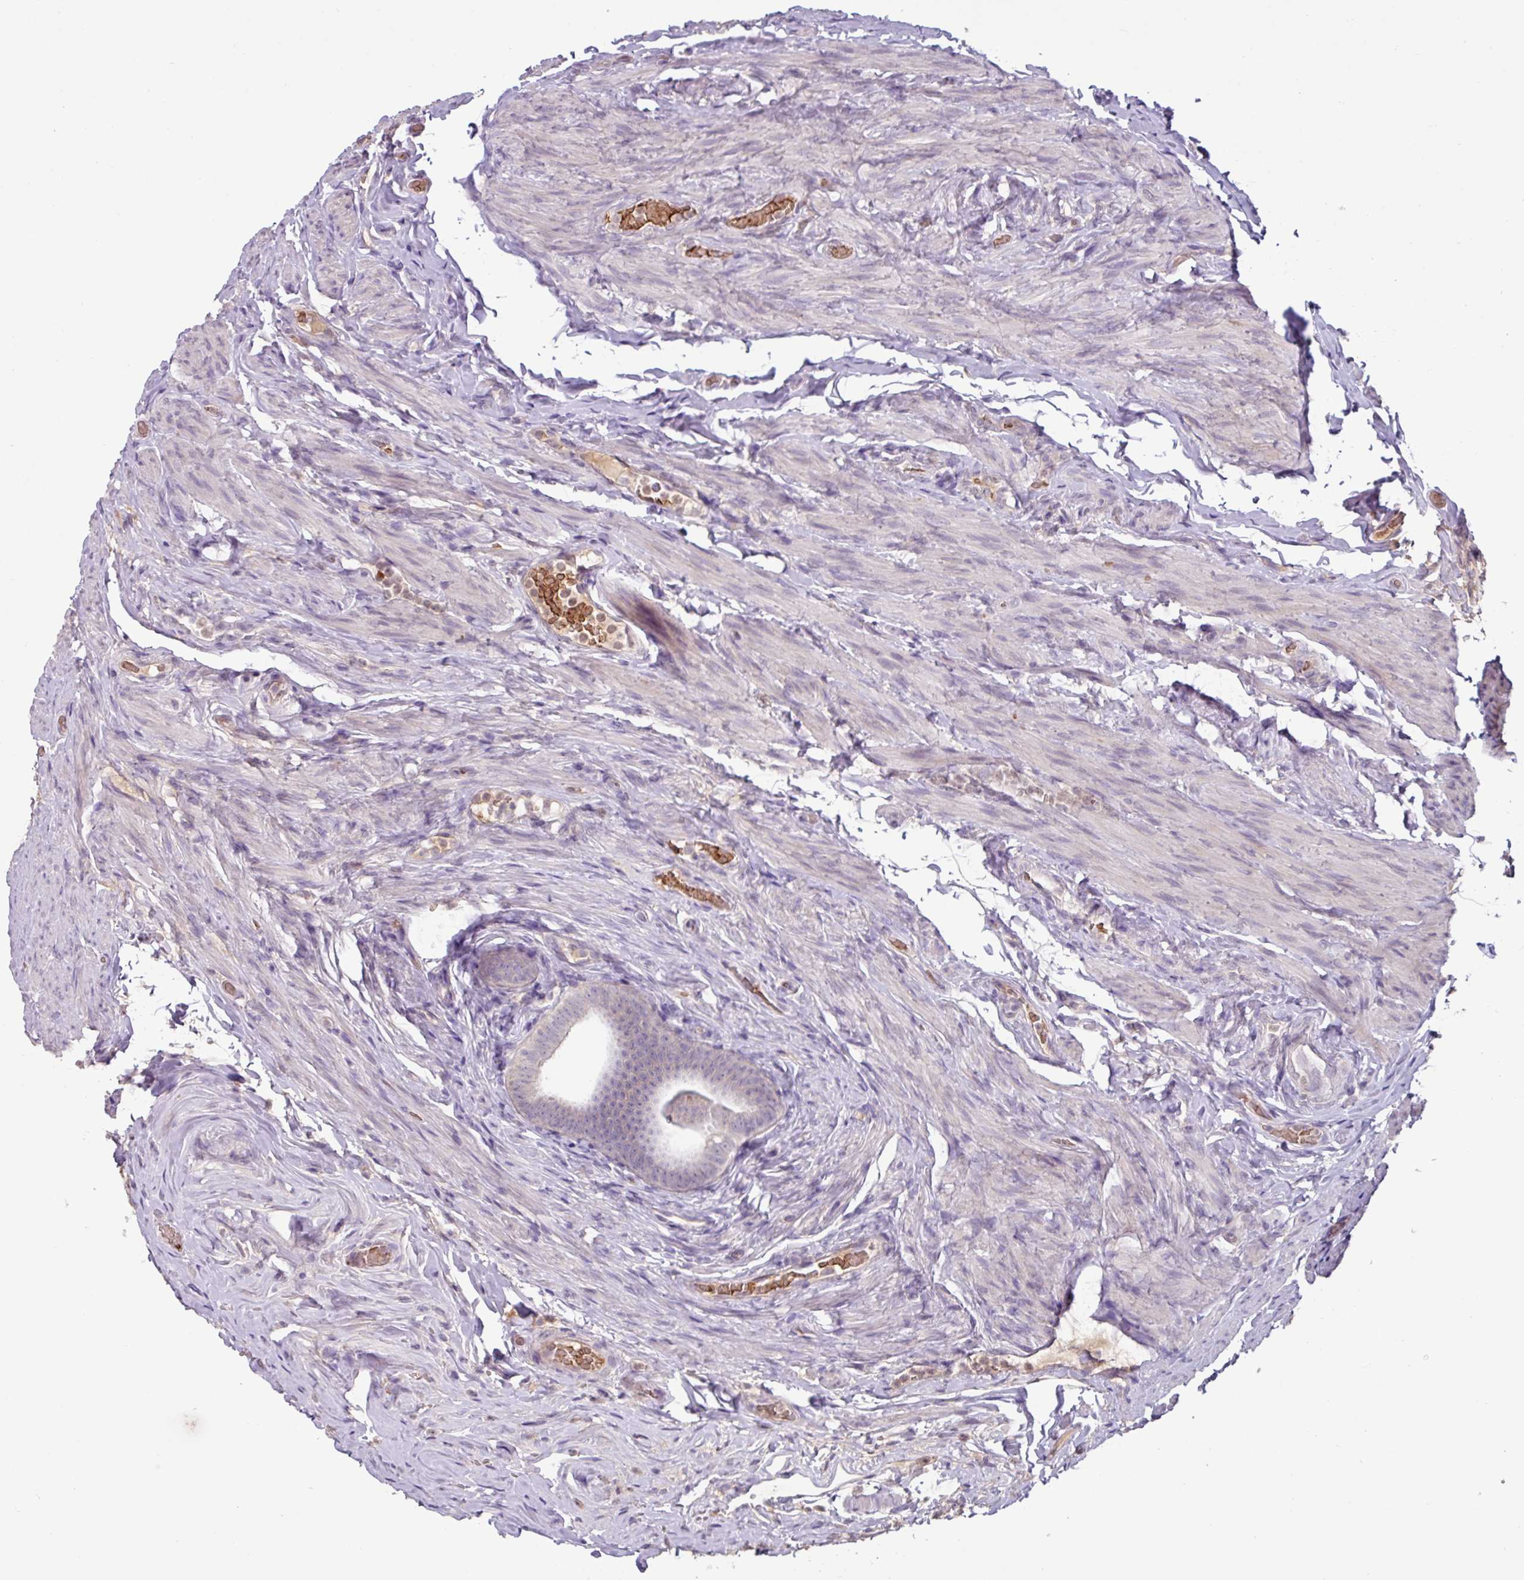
{"staining": {"intensity": "negative", "quantity": "none", "location": "none"}, "tissue": "fallopian tube", "cell_type": "Glandular cells", "image_type": "normal", "snomed": [{"axis": "morphology", "description": "Normal tissue, NOS"}, {"axis": "topography", "description": "Fallopian tube"}], "caption": "Human fallopian tube stained for a protein using immunohistochemistry (IHC) exhibits no positivity in glandular cells.", "gene": "SLC5A10", "patient": {"sex": "female", "age": 69}}